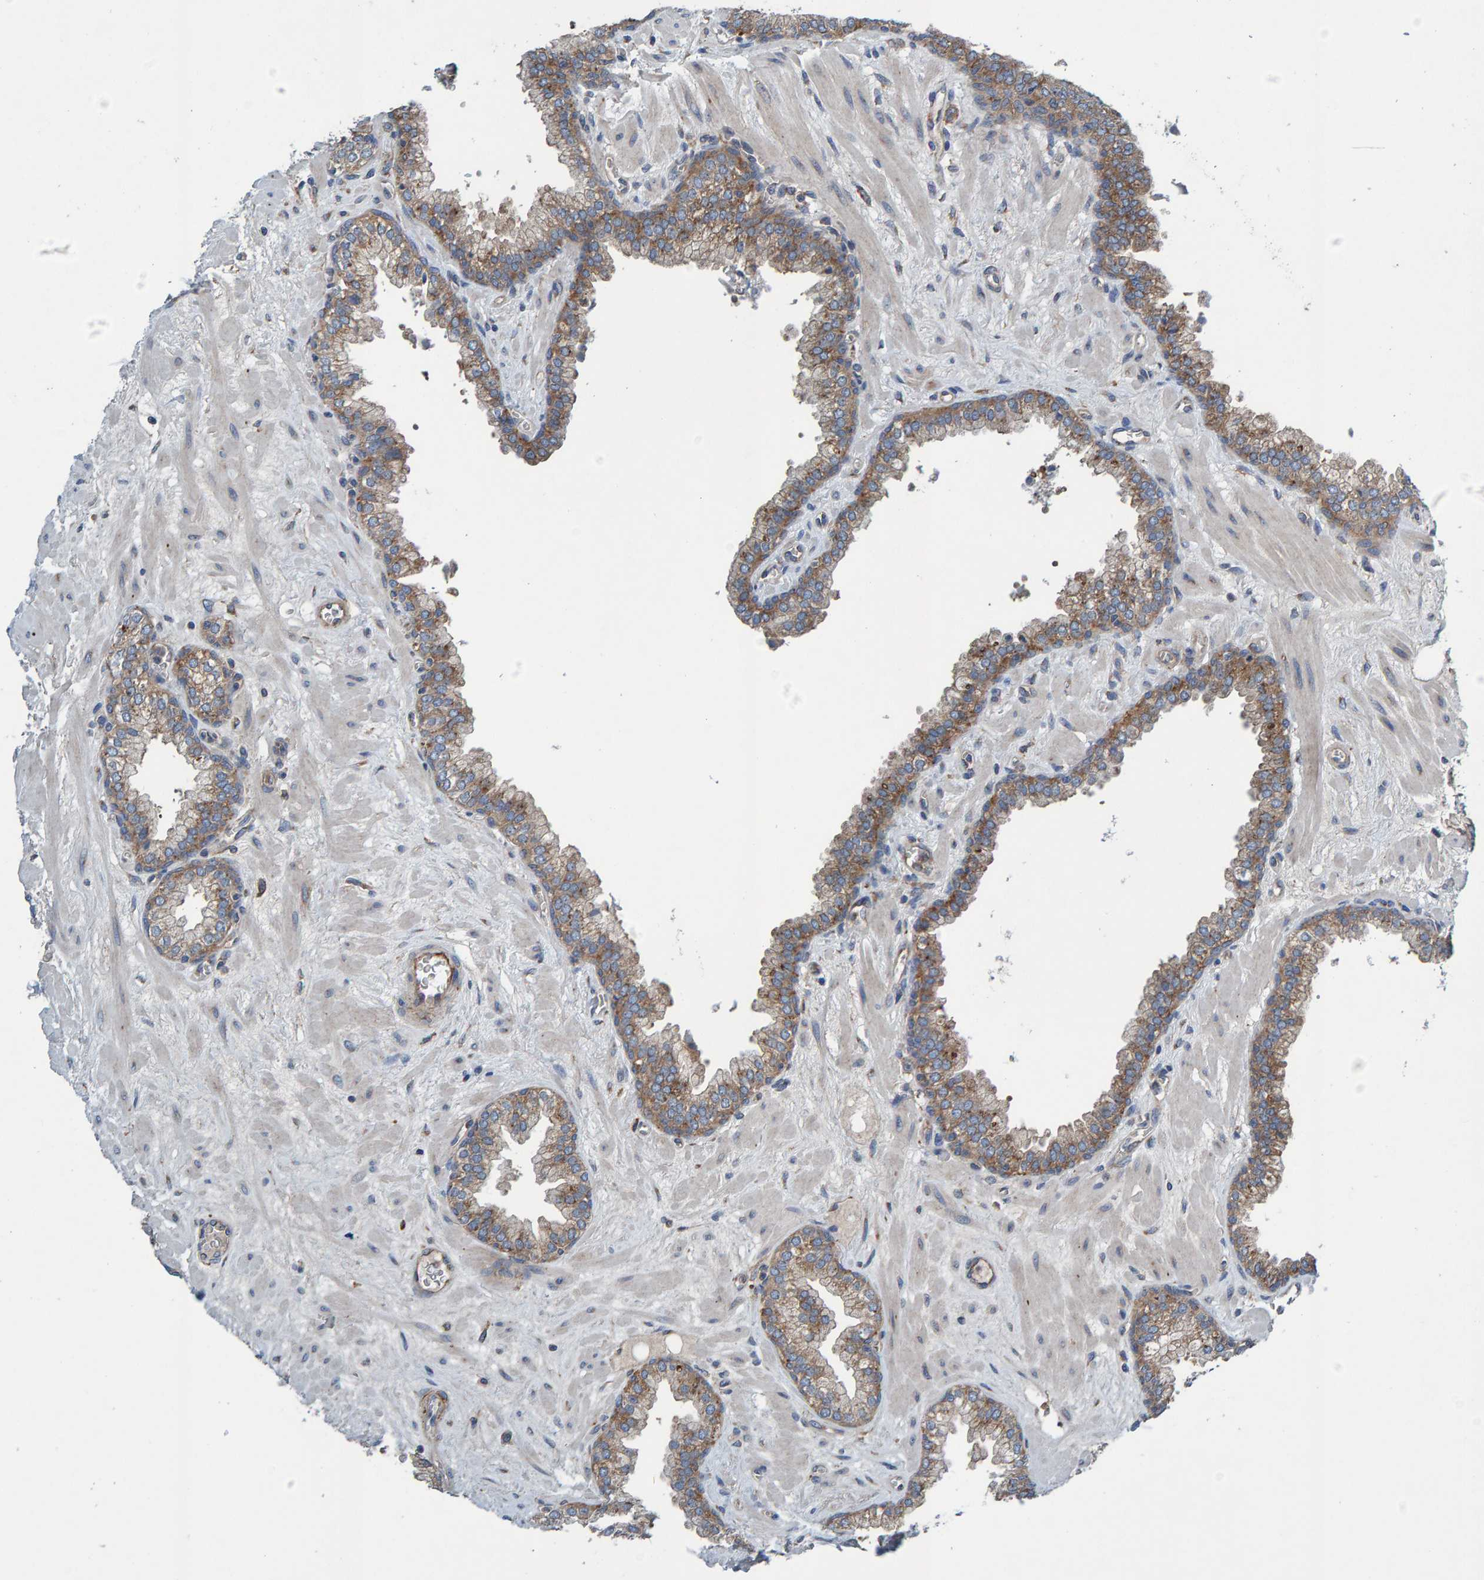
{"staining": {"intensity": "moderate", "quantity": ">75%", "location": "cytoplasmic/membranous"}, "tissue": "prostate", "cell_type": "Glandular cells", "image_type": "normal", "snomed": [{"axis": "morphology", "description": "Normal tissue, NOS"}, {"axis": "morphology", "description": "Urothelial carcinoma, Low grade"}, {"axis": "topography", "description": "Urinary bladder"}, {"axis": "topography", "description": "Prostate"}], "caption": "The micrograph exhibits staining of normal prostate, revealing moderate cytoplasmic/membranous protein positivity (brown color) within glandular cells. (IHC, brightfield microscopy, high magnification).", "gene": "MKLN1", "patient": {"sex": "male", "age": 60}}